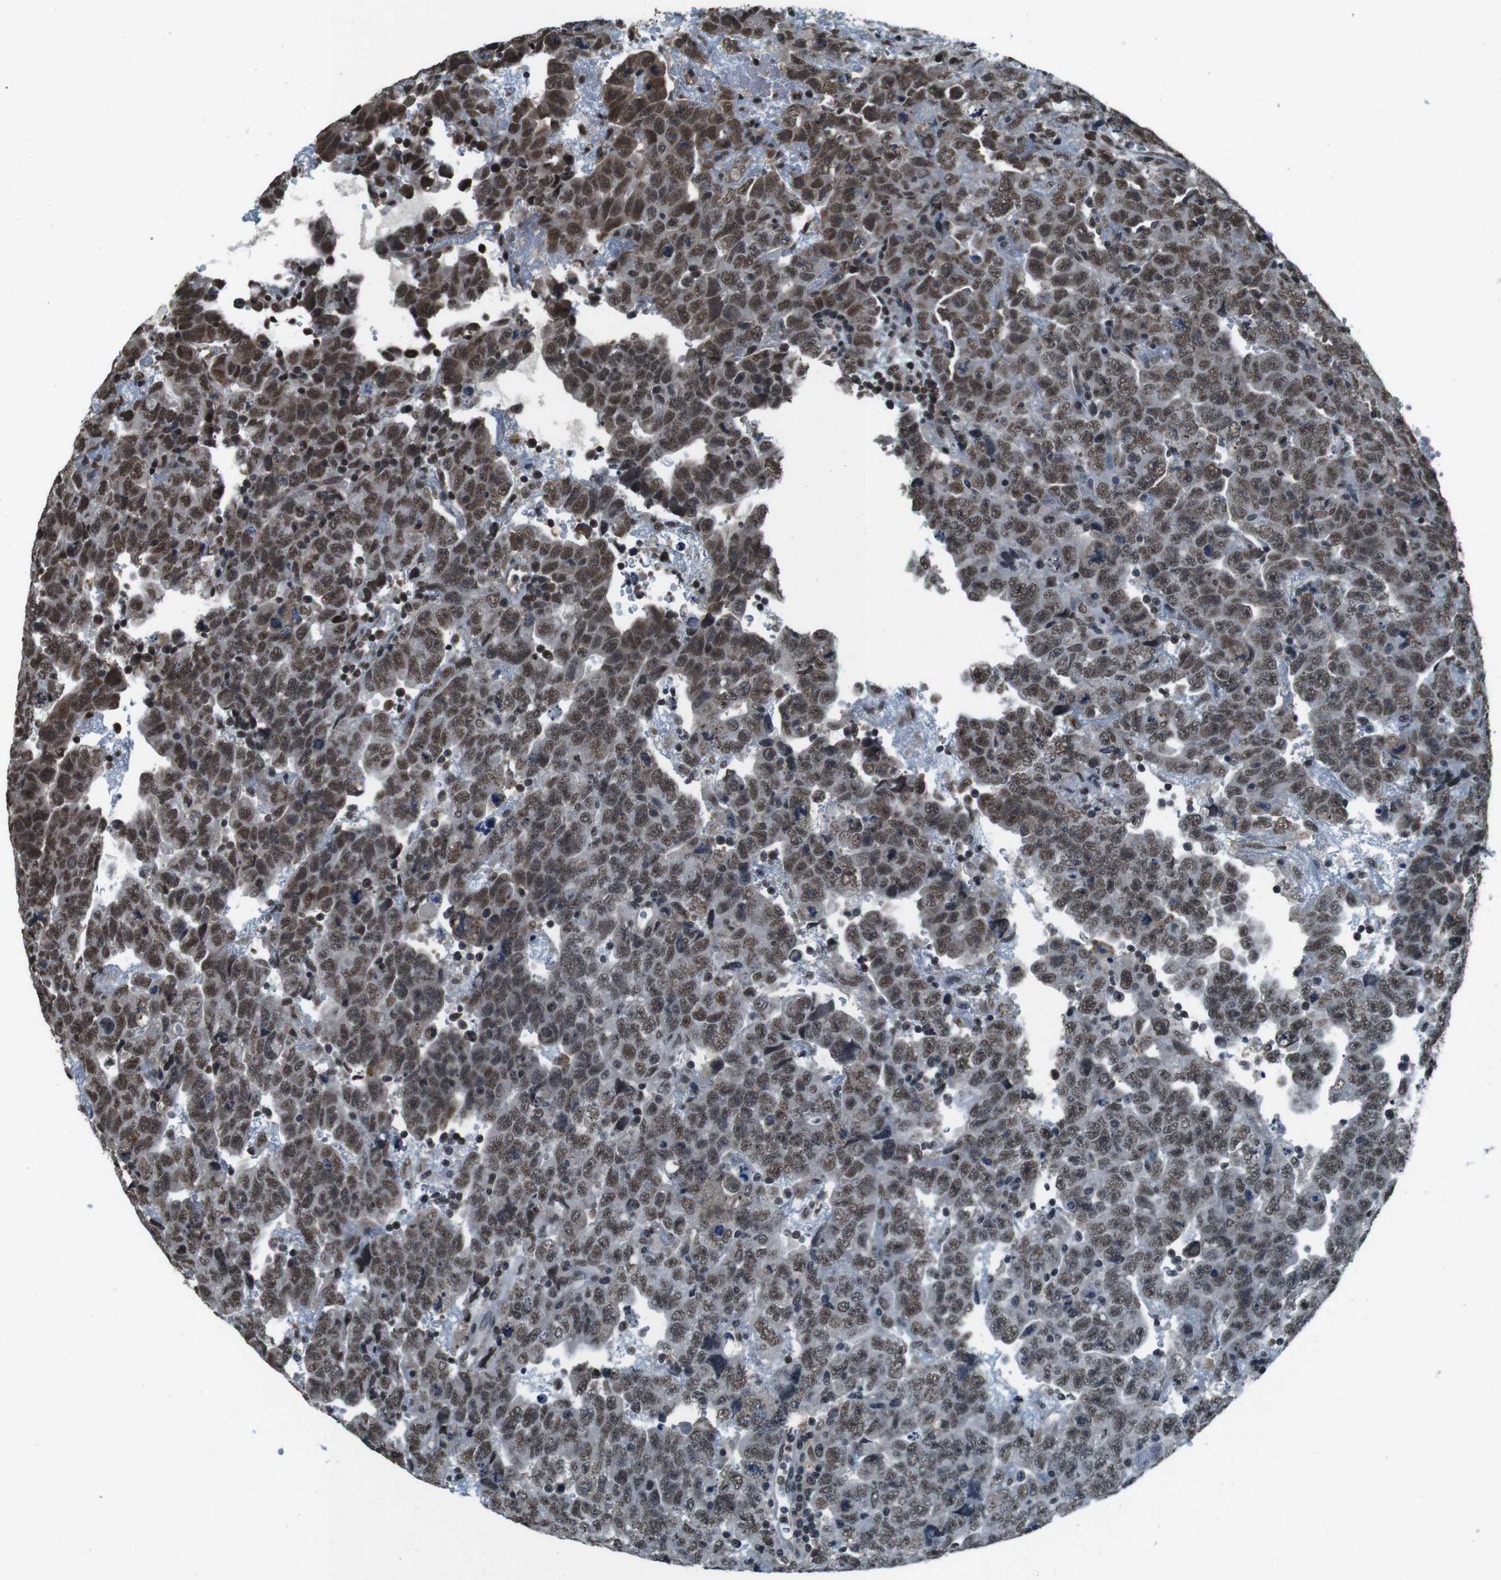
{"staining": {"intensity": "moderate", "quantity": ">75%", "location": "nuclear"}, "tissue": "testis cancer", "cell_type": "Tumor cells", "image_type": "cancer", "snomed": [{"axis": "morphology", "description": "Carcinoma, Embryonal, NOS"}, {"axis": "topography", "description": "Testis"}], "caption": "Testis embryonal carcinoma tissue demonstrates moderate nuclear staining in approximately >75% of tumor cells, visualized by immunohistochemistry.", "gene": "NR4A2", "patient": {"sex": "male", "age": 28}}